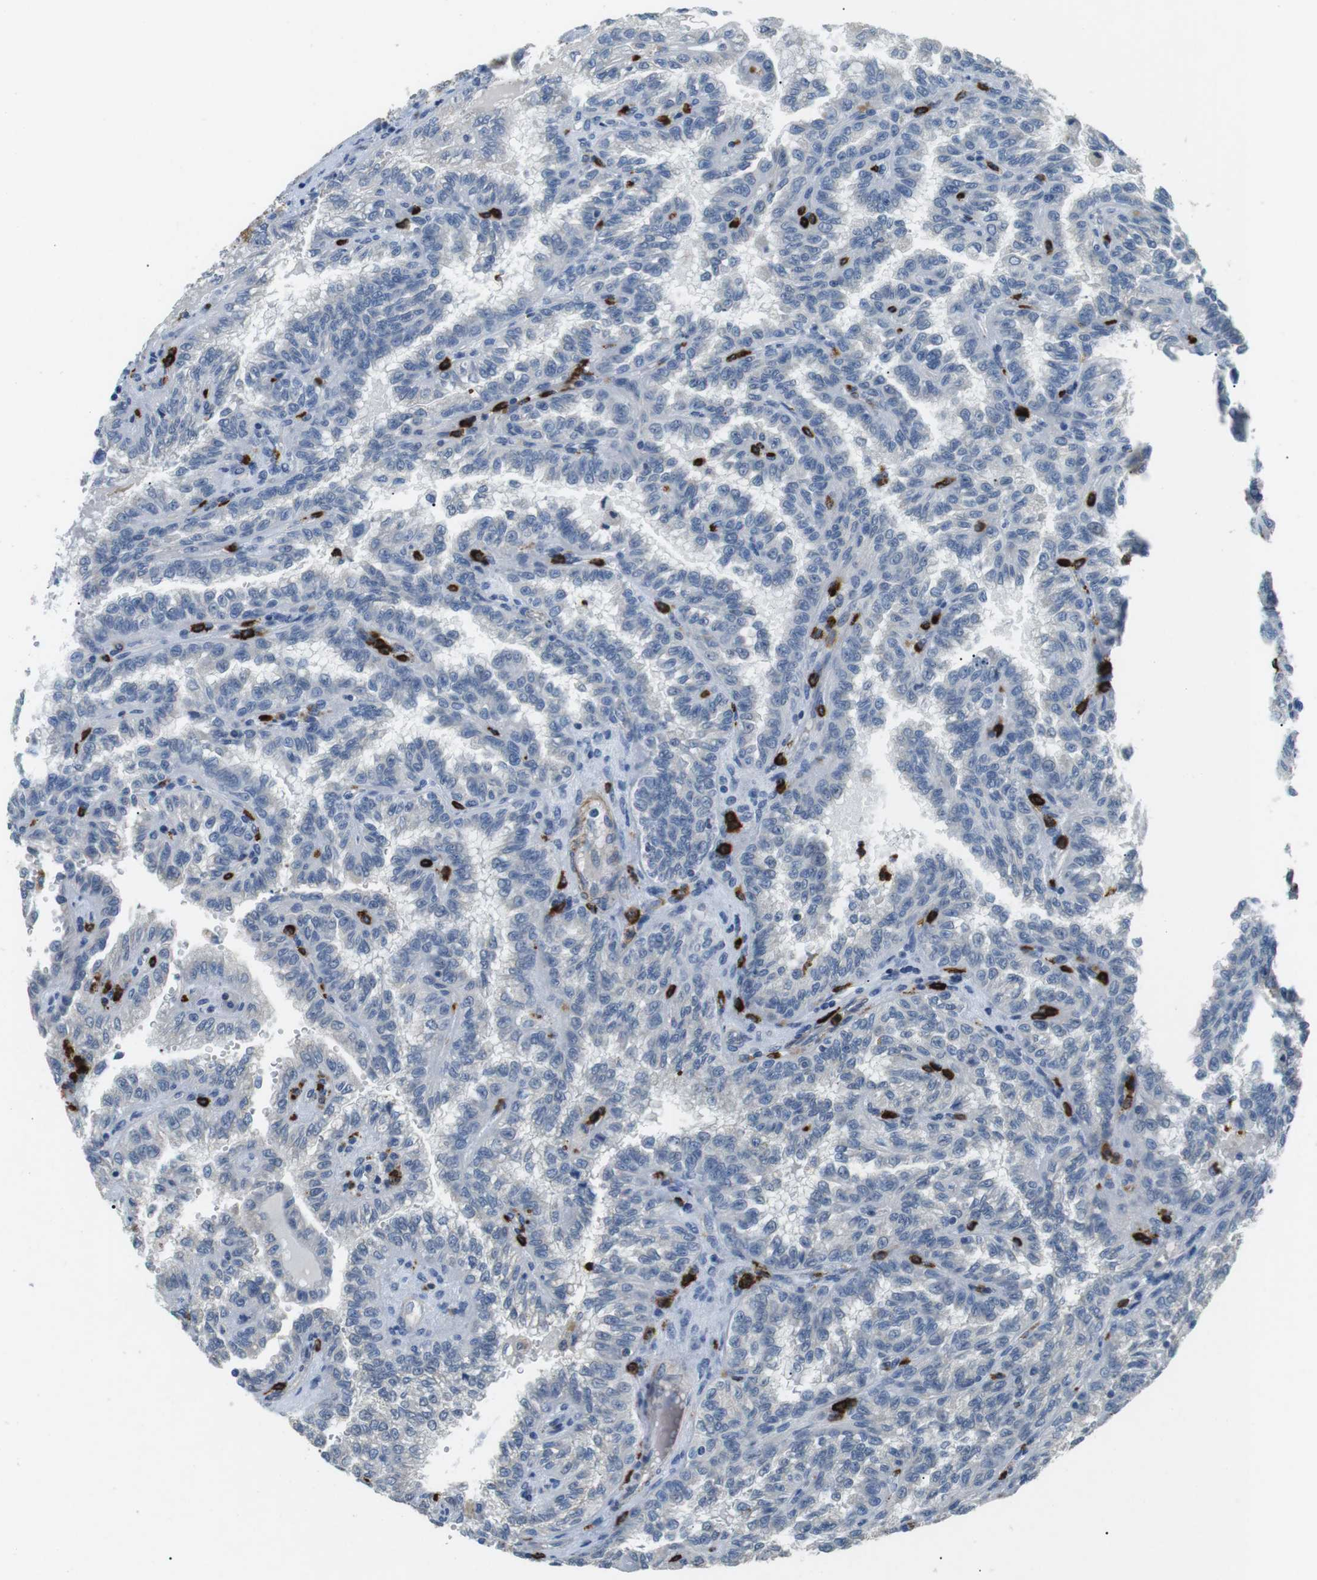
{"staining": {"intensity": "negative", "quantity": "none", "location": "none"}, "tissue": "renal cancer", "cell_type": "Tumor cells", "image_type": "cancer", "snomed": [{"axis": "morphology", "description": "Inflammation, NOS"}, {"axis": "morphology", "description": "Adenocarcinoma, NOS"}, {"axis": "topography", "description": "Kidney"}], "caption": "Renal cancer (adenocarcinoma) stained for a protein using IHC demonstrates no expression tumor cells.", "gene": "GZMM", "patient": {"sex": "male", "age": 68}}